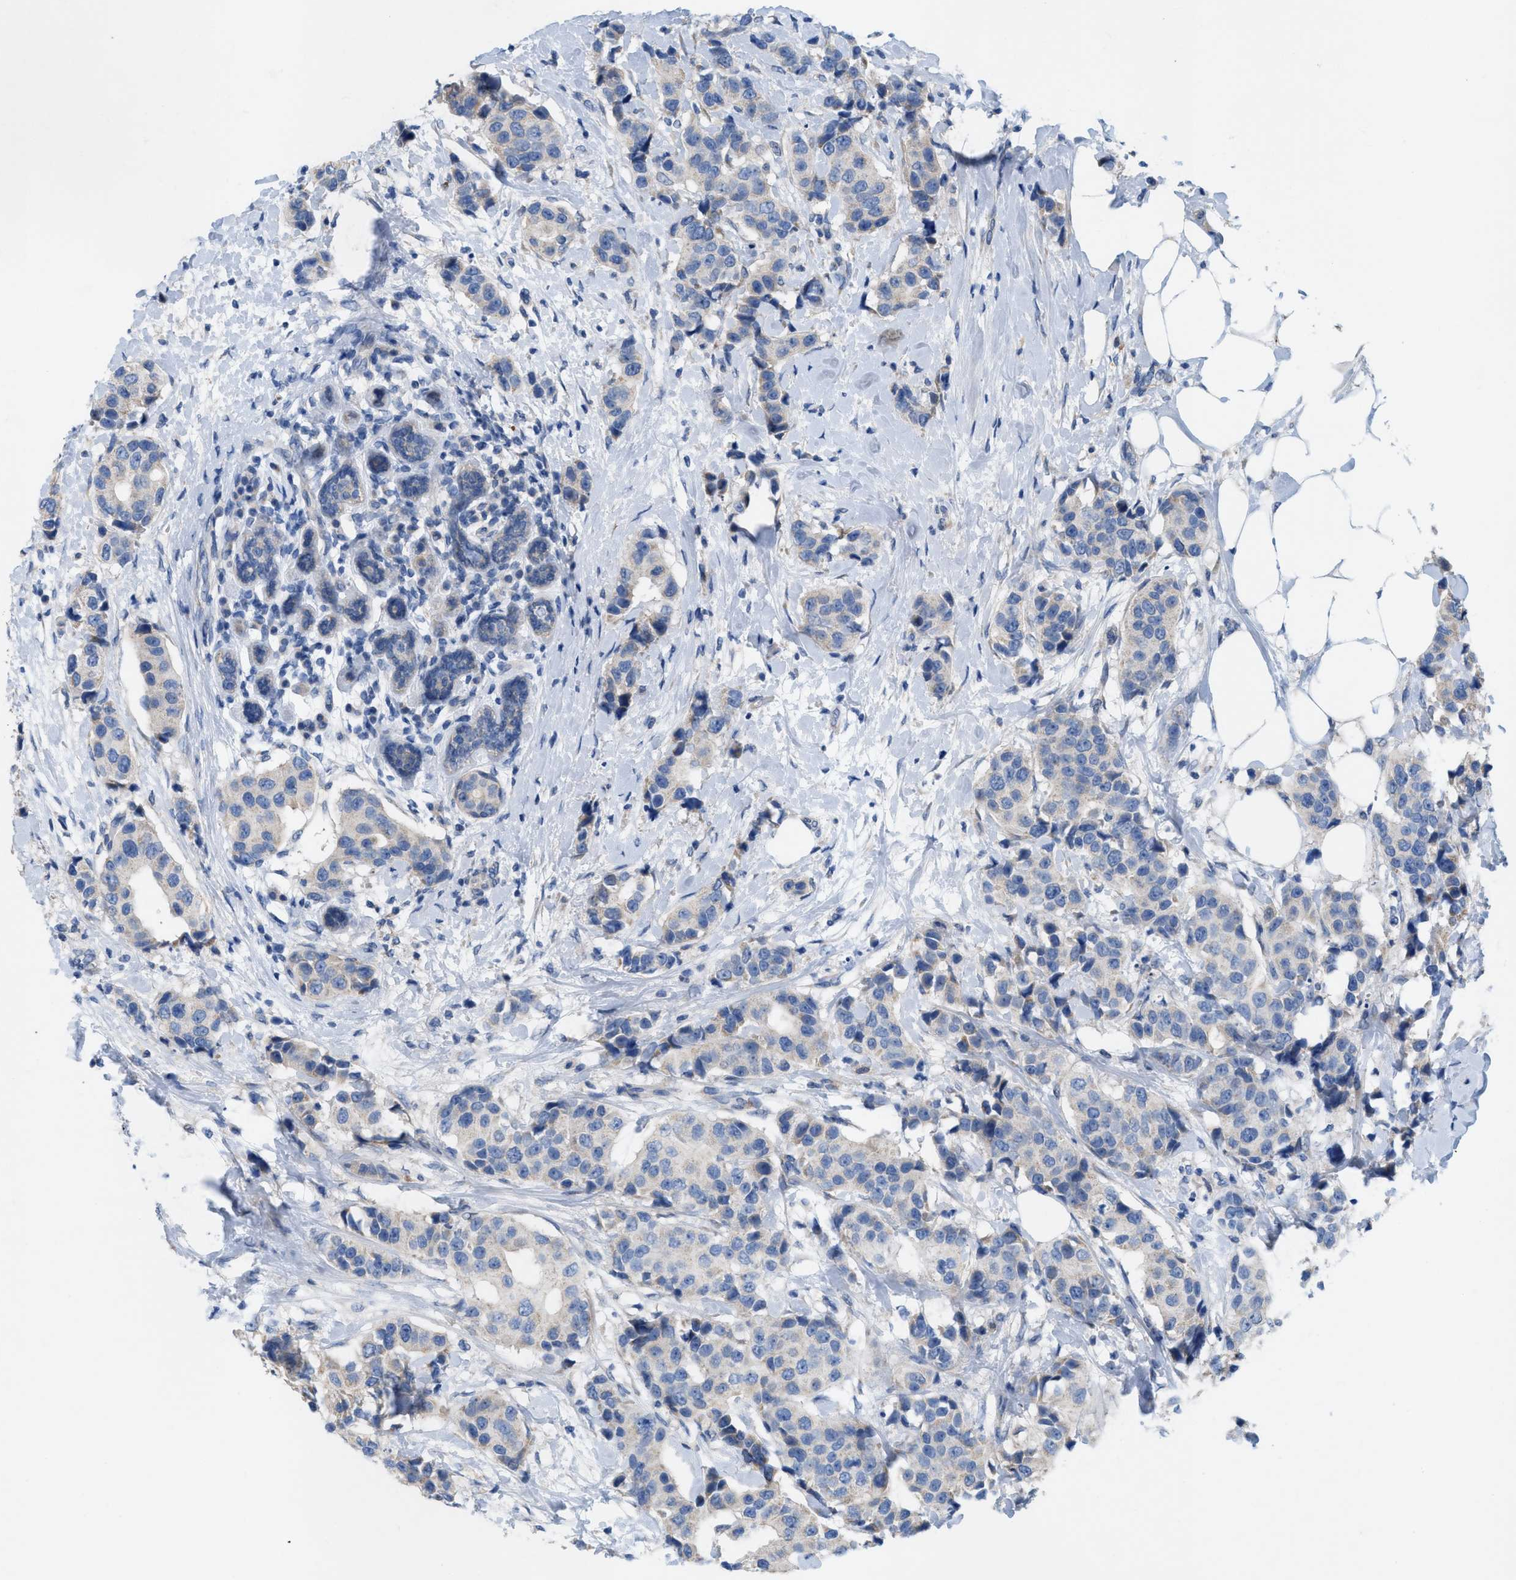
{"staining": {"intensity": "negative", "quantity": "none", "location": "none"}, "tissue": "breast cancer", "cell_type": "Tumor cells", "image_type": "cancer", "snomed": [{"axis": "morphology", "description": "Normal tissue, NOS"}, {"axis": "morphology", "description": "Duct carcinoma"}, {"axis": "topography", "description": "Breast"}], "caption": "The immunohistochemistry (IHC) micrograph has no significant positivity in tumor cells of breast cancer (infiltrating ductal carcinoma) tissue.", "gene": "PLPPR5", "patient": {"sex": "female", "age": 39}}